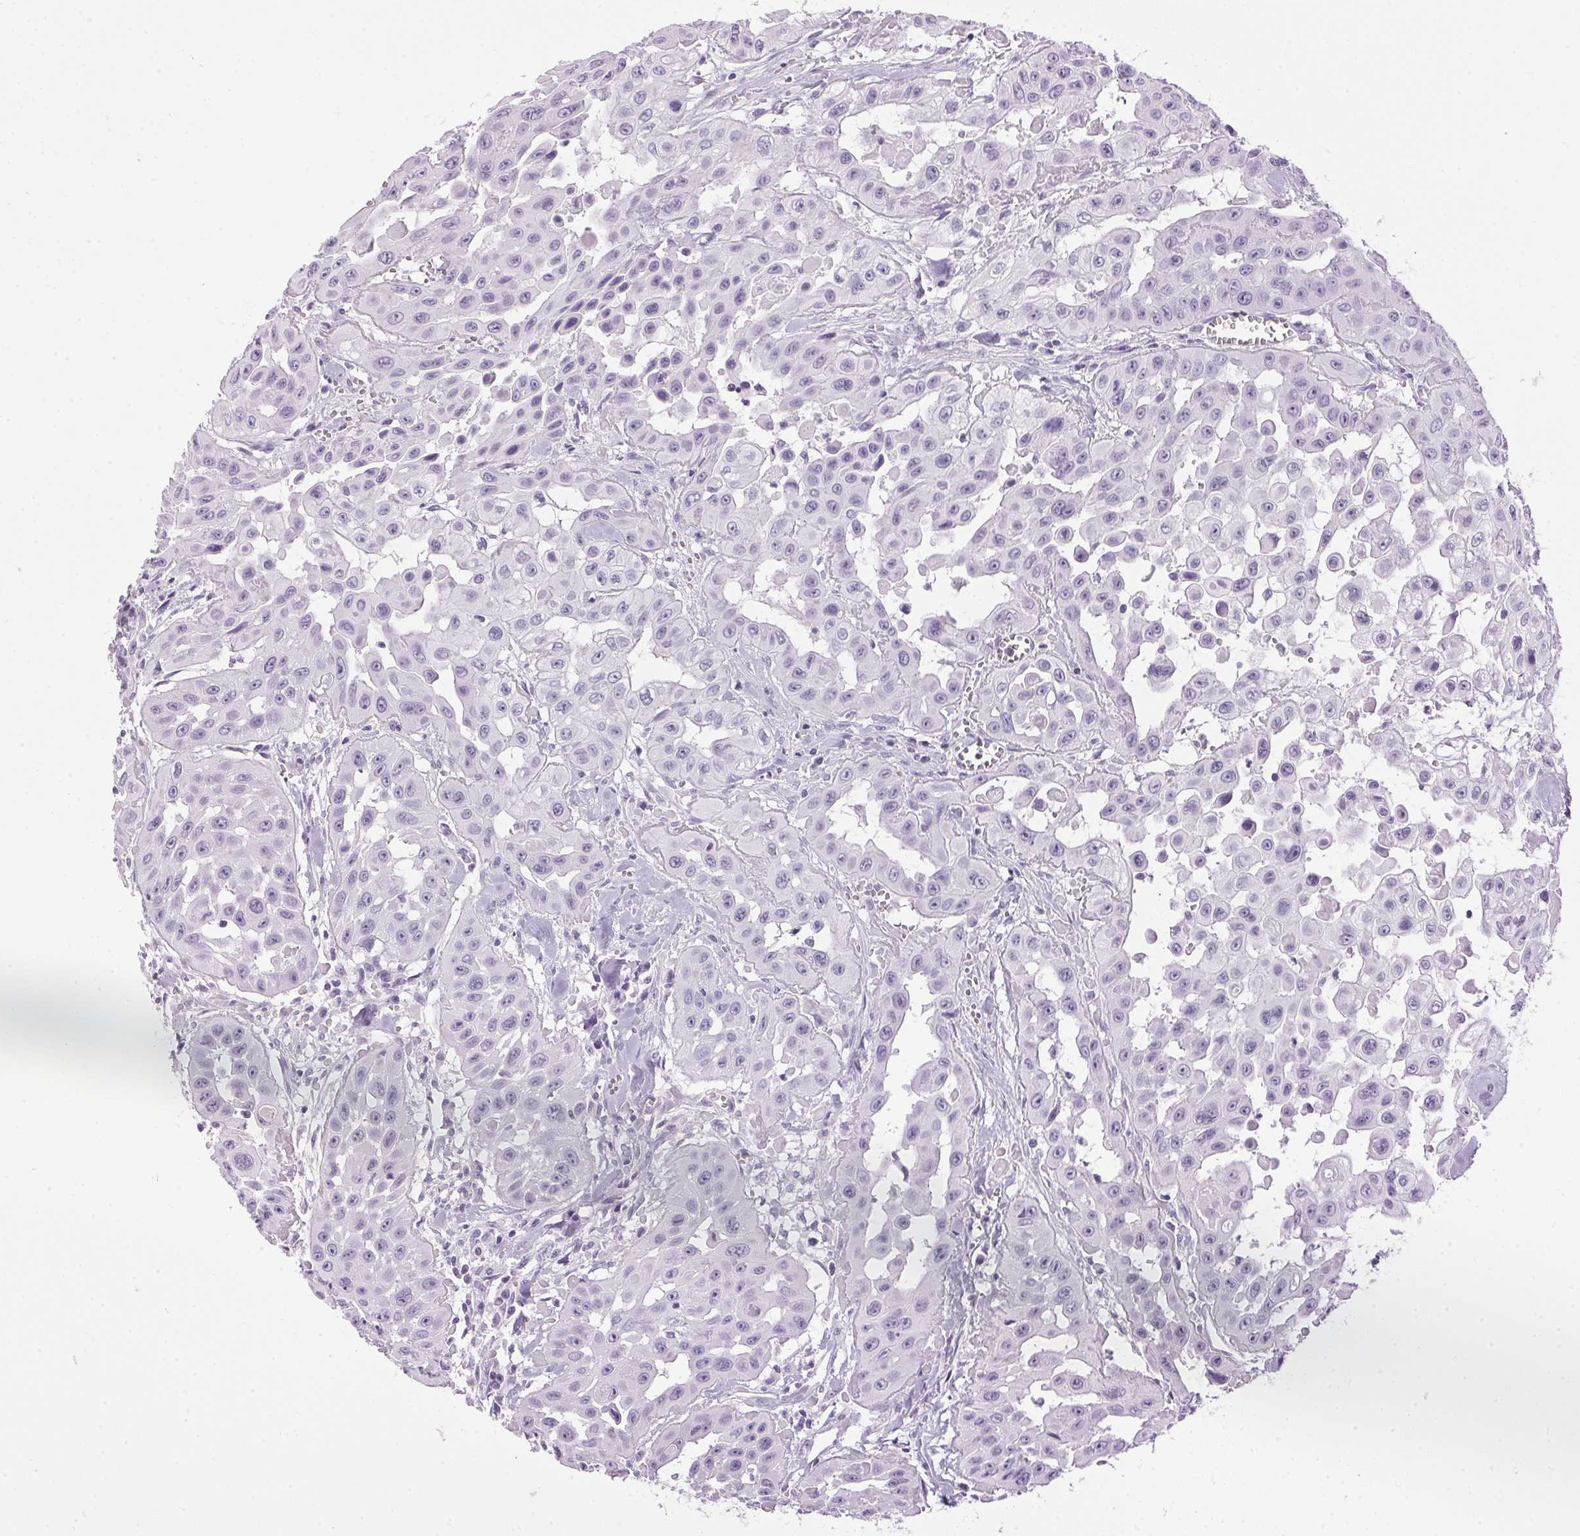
{"staining": {"intensity": "negative", "quantity": "none", "location": "none"}, "tissue": "head and neck cancer", "cell_type": "Tumor cells", "image_type": "cancer", "snomed": [{"axis": "morphology", "description": "Adenocarcinoma, NOS"}, {"axis": "topography", "description": "Head-Neck"}], "caption": "The micrograph displays no significant expression in tumor cells of head and neck cancer.", "gene": "SP7", "patient": {"sex": "male", "age": 73}}